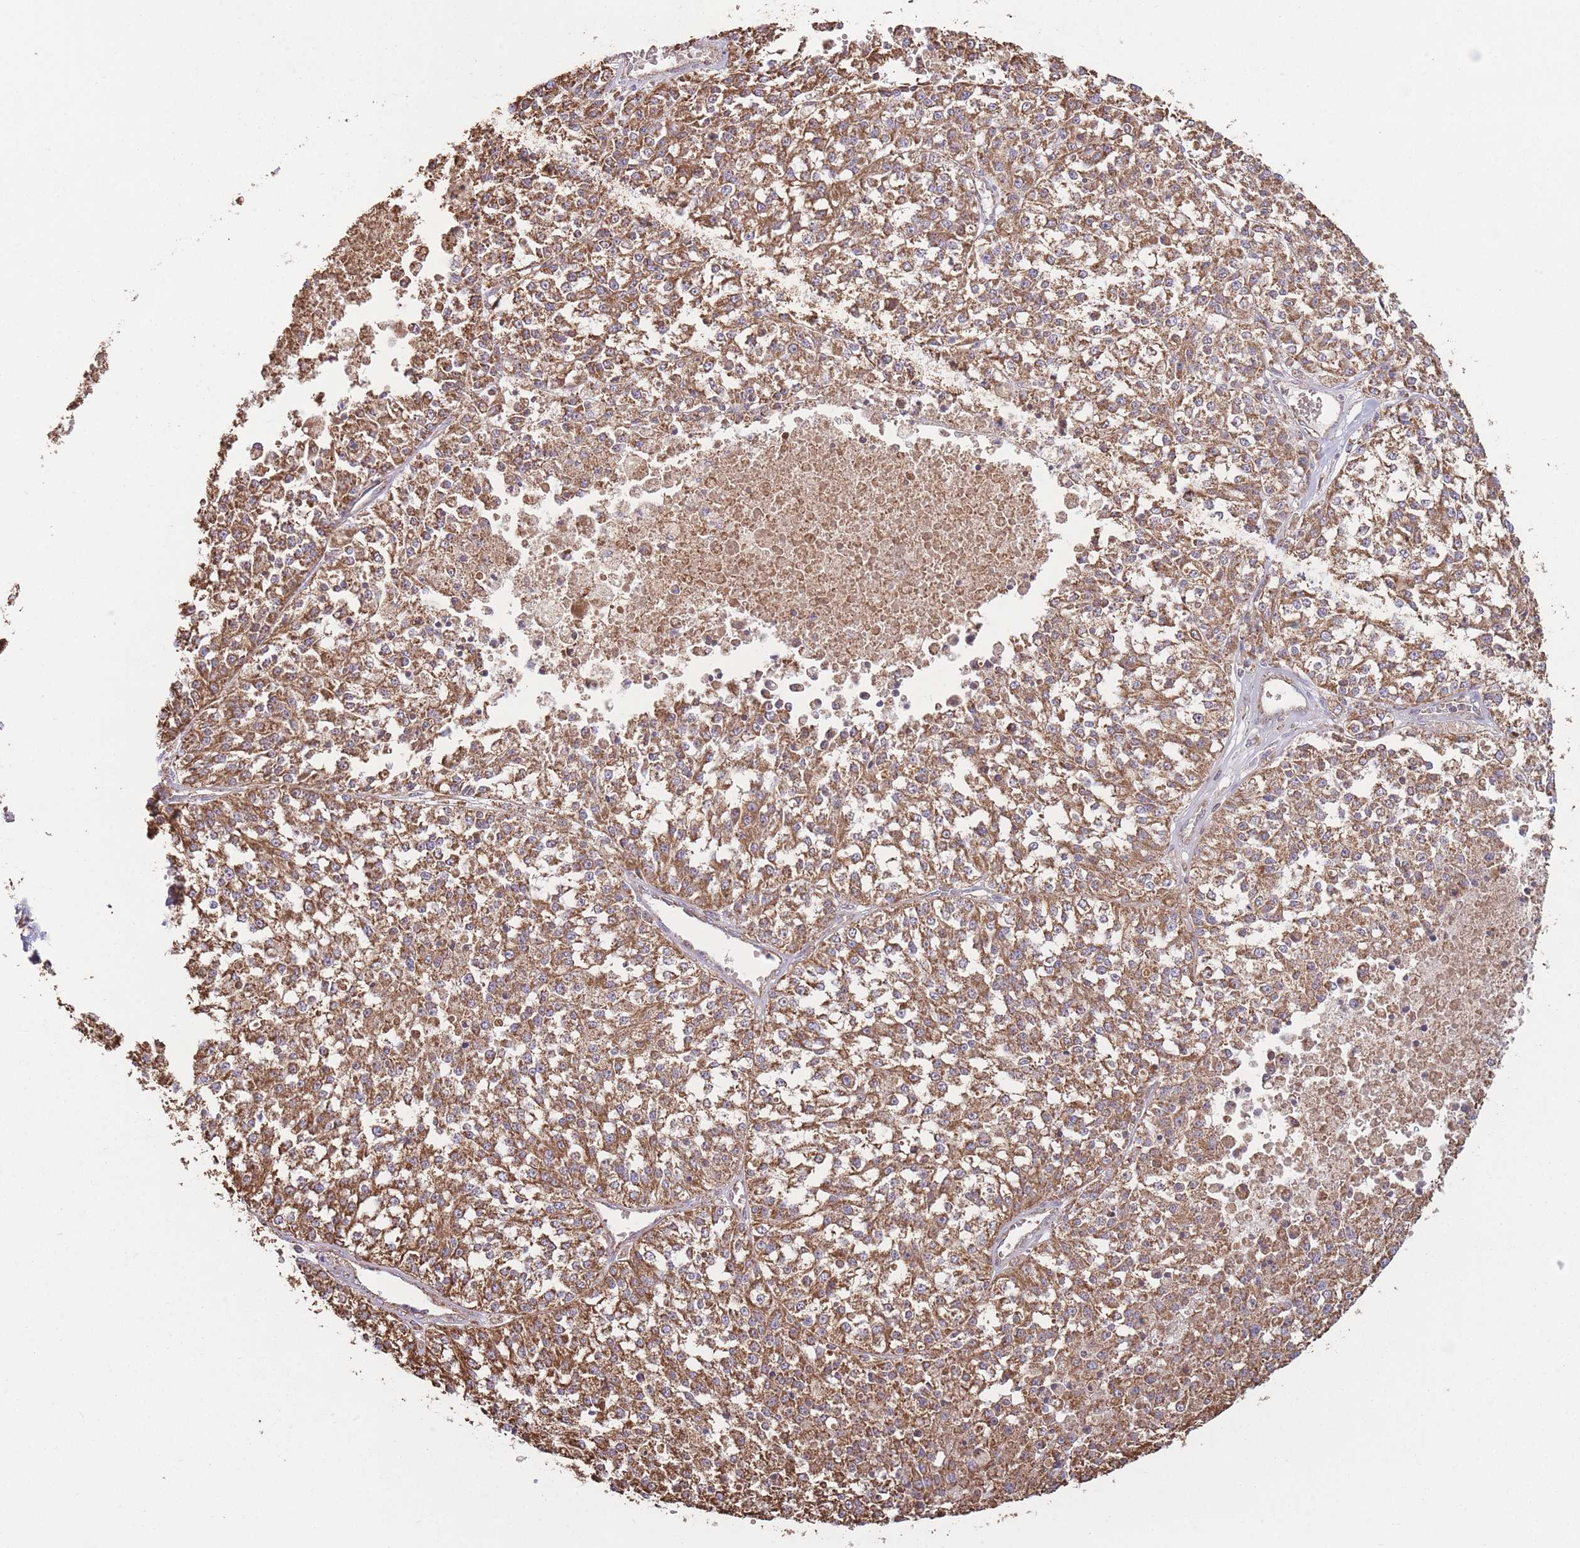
{"staining": {"intensity": "moderate", "quantity": ">75%", "location": "cytoplasmic/membranous"}, "tissue": "melanoma", "cell_type": "Tumor cells", "image_type": "cancer", "snomed": [{"axis": "morphology", "description": "Malignant melanoma, NOS"}, {"axis": "topography", "description": "Skin"}], "caption": "Immunohistochemistry micrograph of neoplastic tissue: melanoma stained using IHC displays medium levels of moderate protein expression localized specifically in the cytoplasmic/membranous of tumor cells, appearing as a cytoplasmic/membranous brown color.", "gene": "KIF16B", "patient": {"sex": "female", "age": 64}}